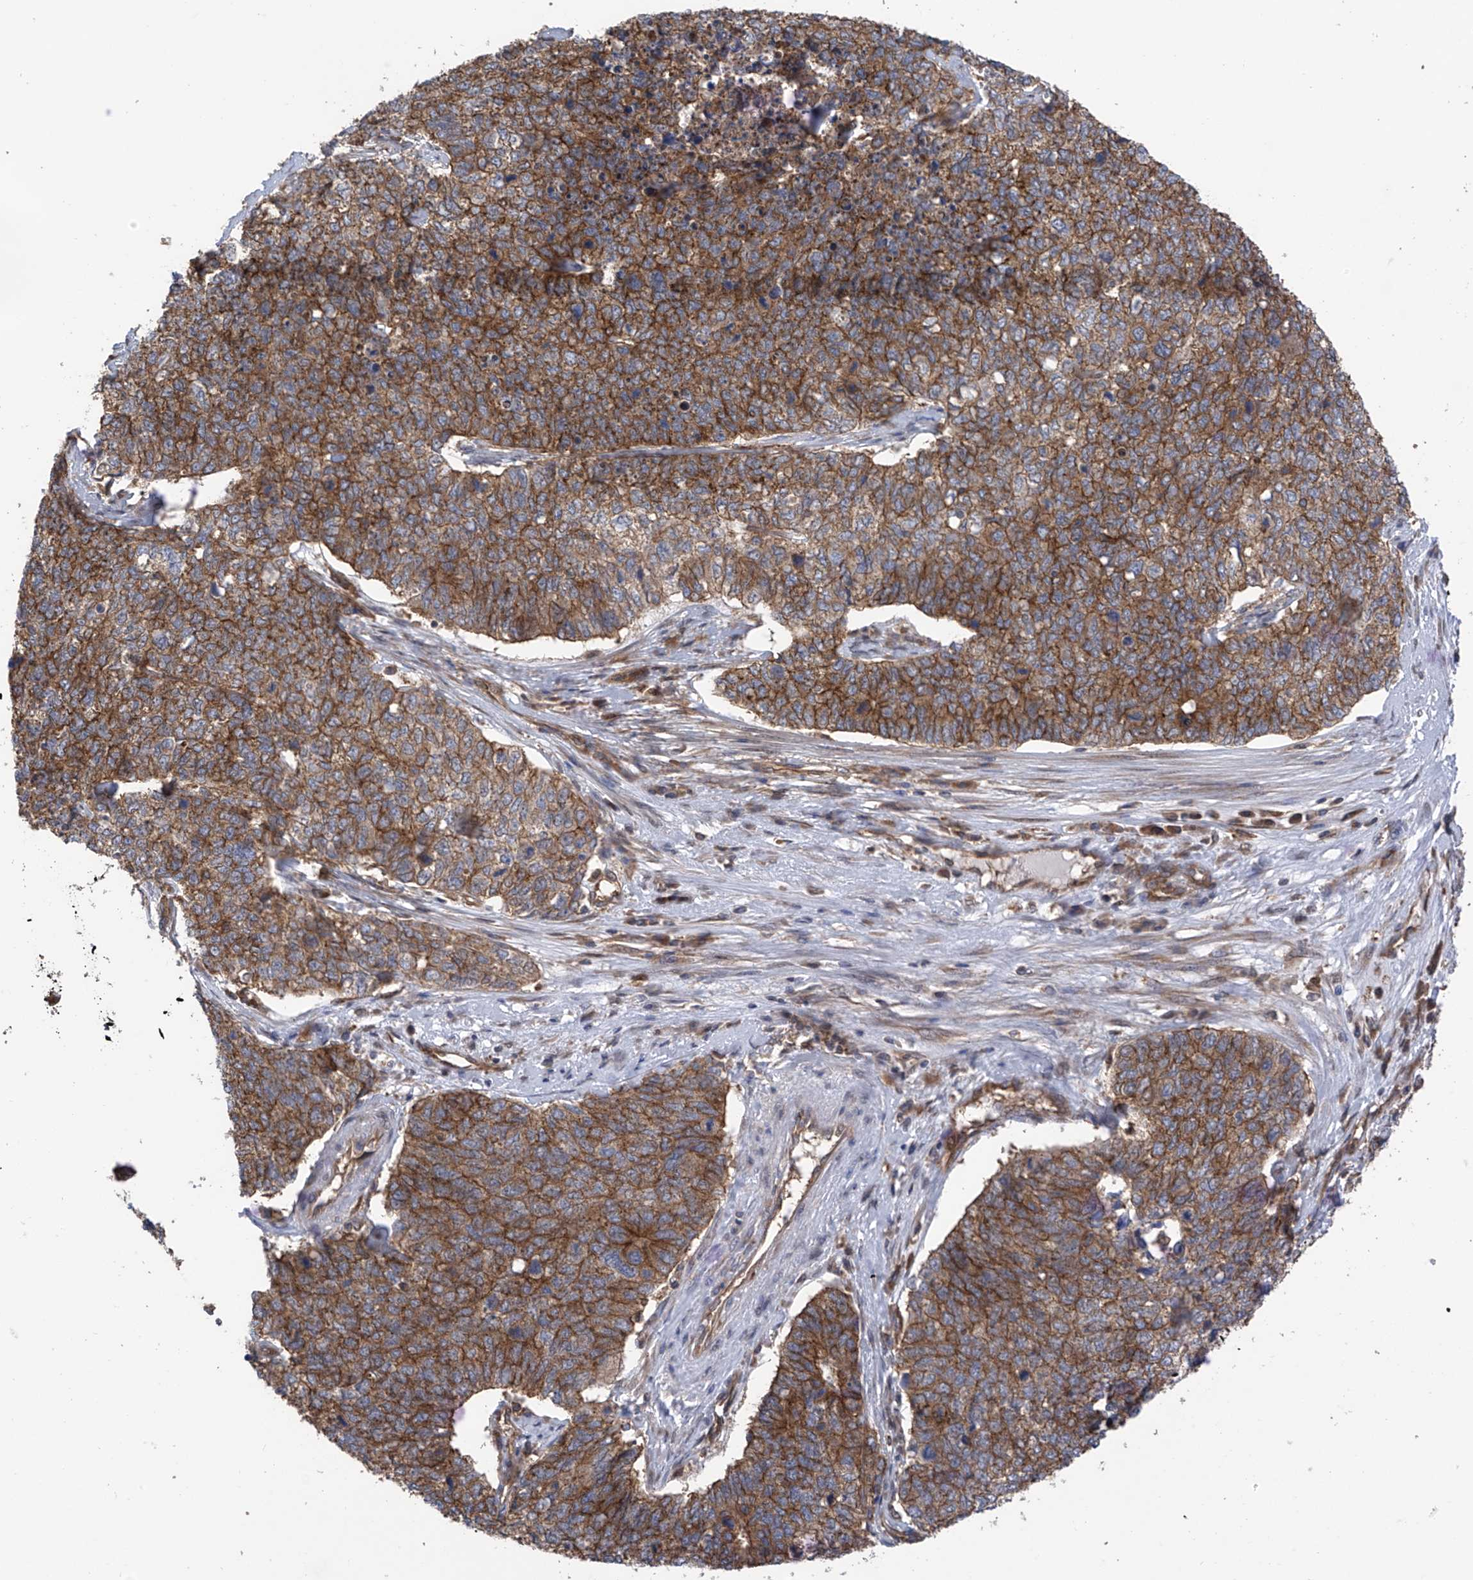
{"staining": {"intensity": "moderate", "quantity": ">75%", "location": "cytoplasmic/membranous"}, "tissue": "cervical cancer", "cell_type": "Tumor cells", "image_type": "cancer", "snomed": [{"axis": "morphology", "description": "Squamous cell carcinoma, NOS"}, {"axis": "topography", "description": "Cervix"}], "caption": "Approximately >75% of tumor cells in human squamous cell carcinoma (cervical) exhibit moderate cytoplasmic/membranous protein expression as visualized by brown immunohistochemical staining.", "gene": "CHPF", "patient": {"sex": "female", "age": 63}}